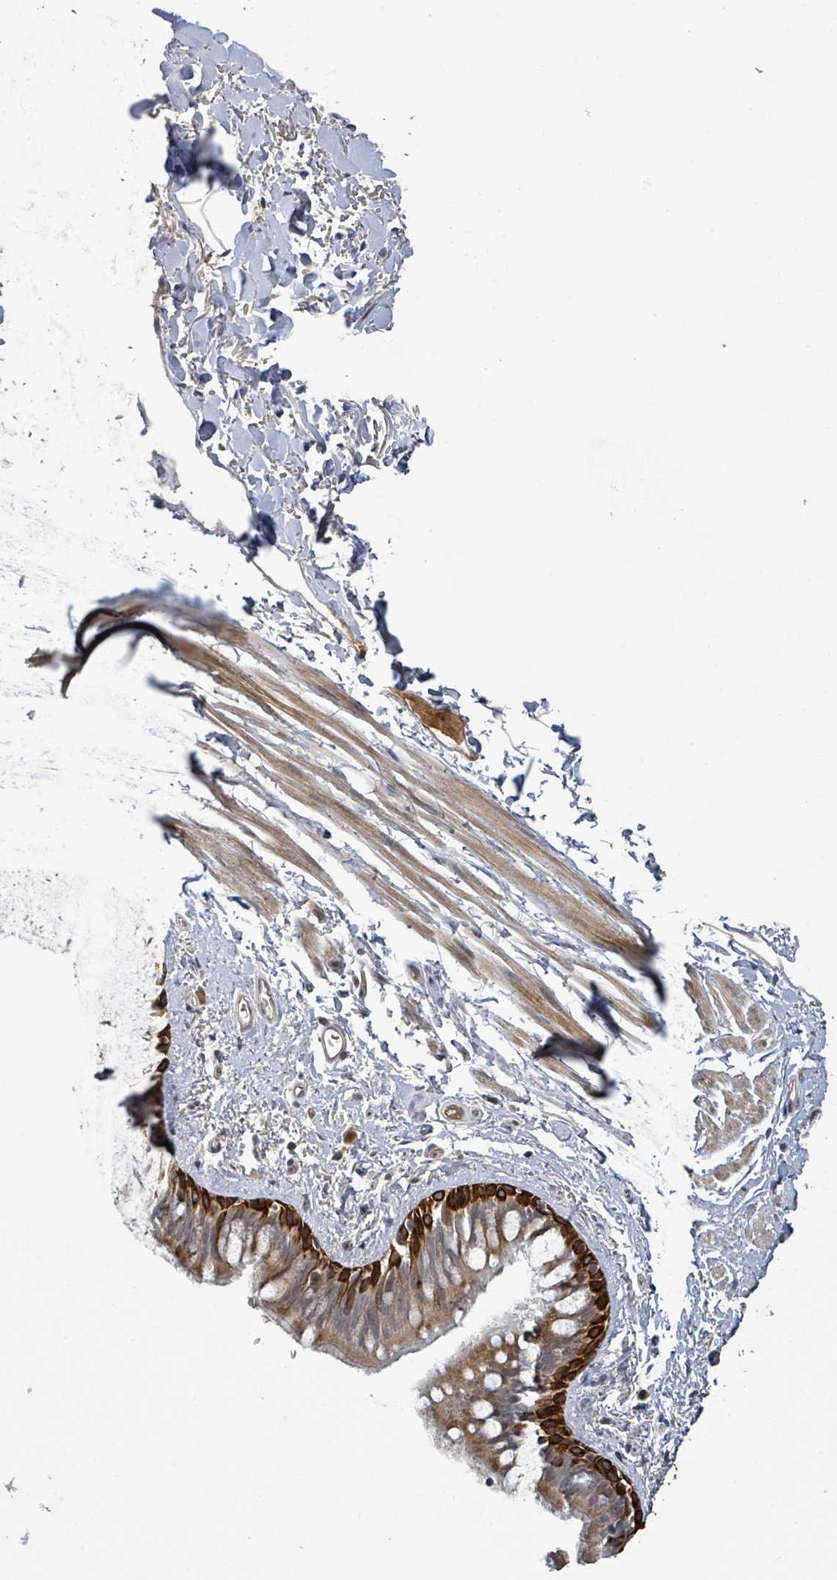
{"staining": {"intensity": "strong", "quantity": "25%-75%", "location": "cytoplasmic/membranous"}, "tissue": "bronchus", "cell_type": "Respiratory epithelial cells", "image_type": "normal", "snomed": [{"axis": "morphology", "description": "Normal tissue, NOS"}, {"axis": "morphology", "description": "Squamous cell carcinoma, NOS"}, {"axis": "topography", "description": "Bronchus"}, {"axis": "topography", "description": "Lung"}], "caption": "IHC of benign bronchus reveals high levels of strong cytoplasmic/membranous staining in approximately 25%-75% of respiratory epithelial cells.", "gene": "ITGA11", "patient": {"sex": "female", "age": 70}}